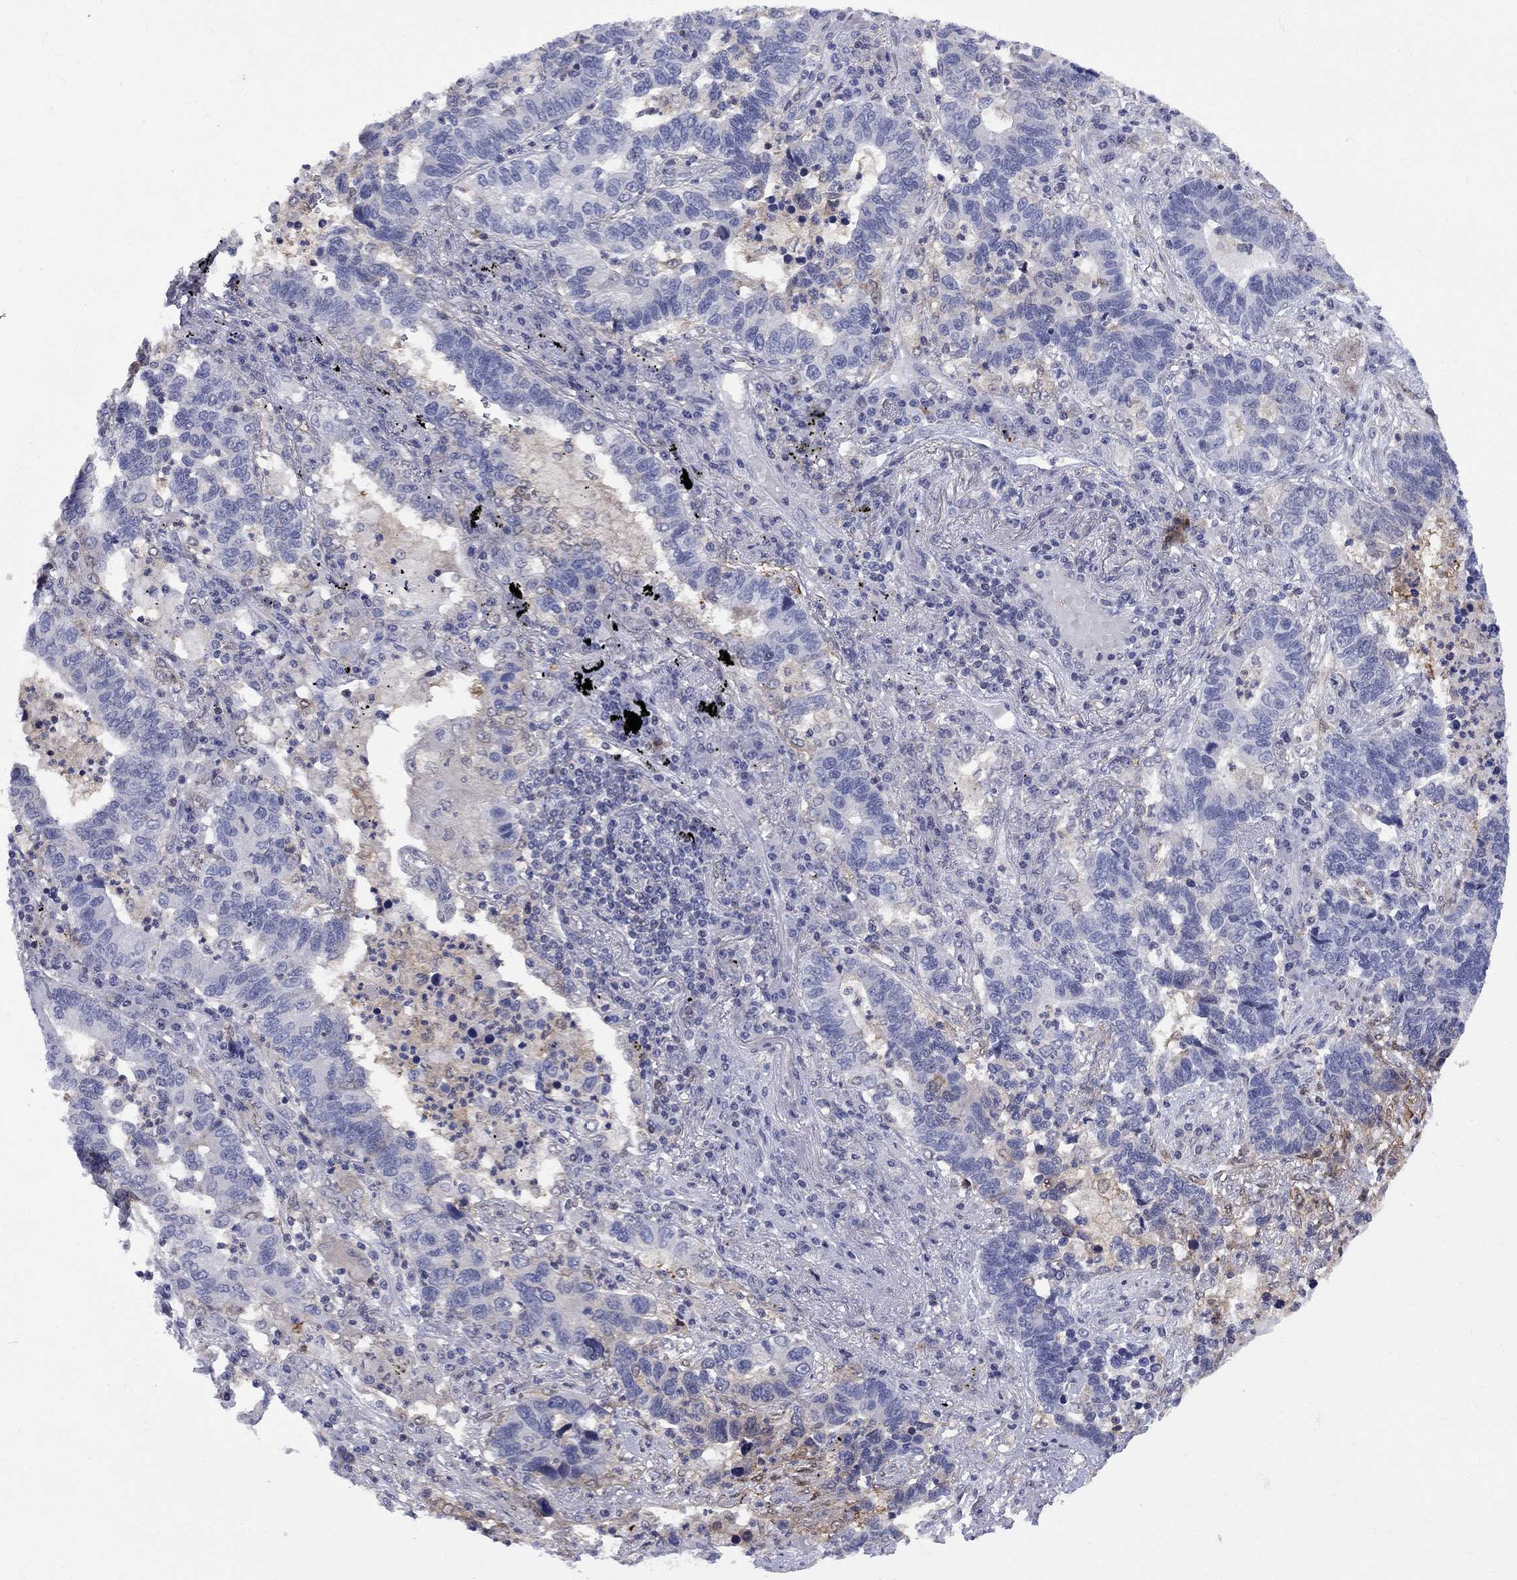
{"staining": {"intensity": "negative", "quantity": "none", "location": "none"}, "tissue": "lung cancer", "cell_type": "Tumor cells", "image_type": "cancer", "snomed": [{"axis": "morphology", "description": "Adenocarcinoma, NOS"}, {"axis": "topography", "description": "Lung"}], "caption": "This is an immunohistochemistry (IHC) histopathology image of human lung adenocarcinoma. There is no staining in tumor cells.", "gene": "HKDC1", "patient": {"sex": "female", "age": 57}}